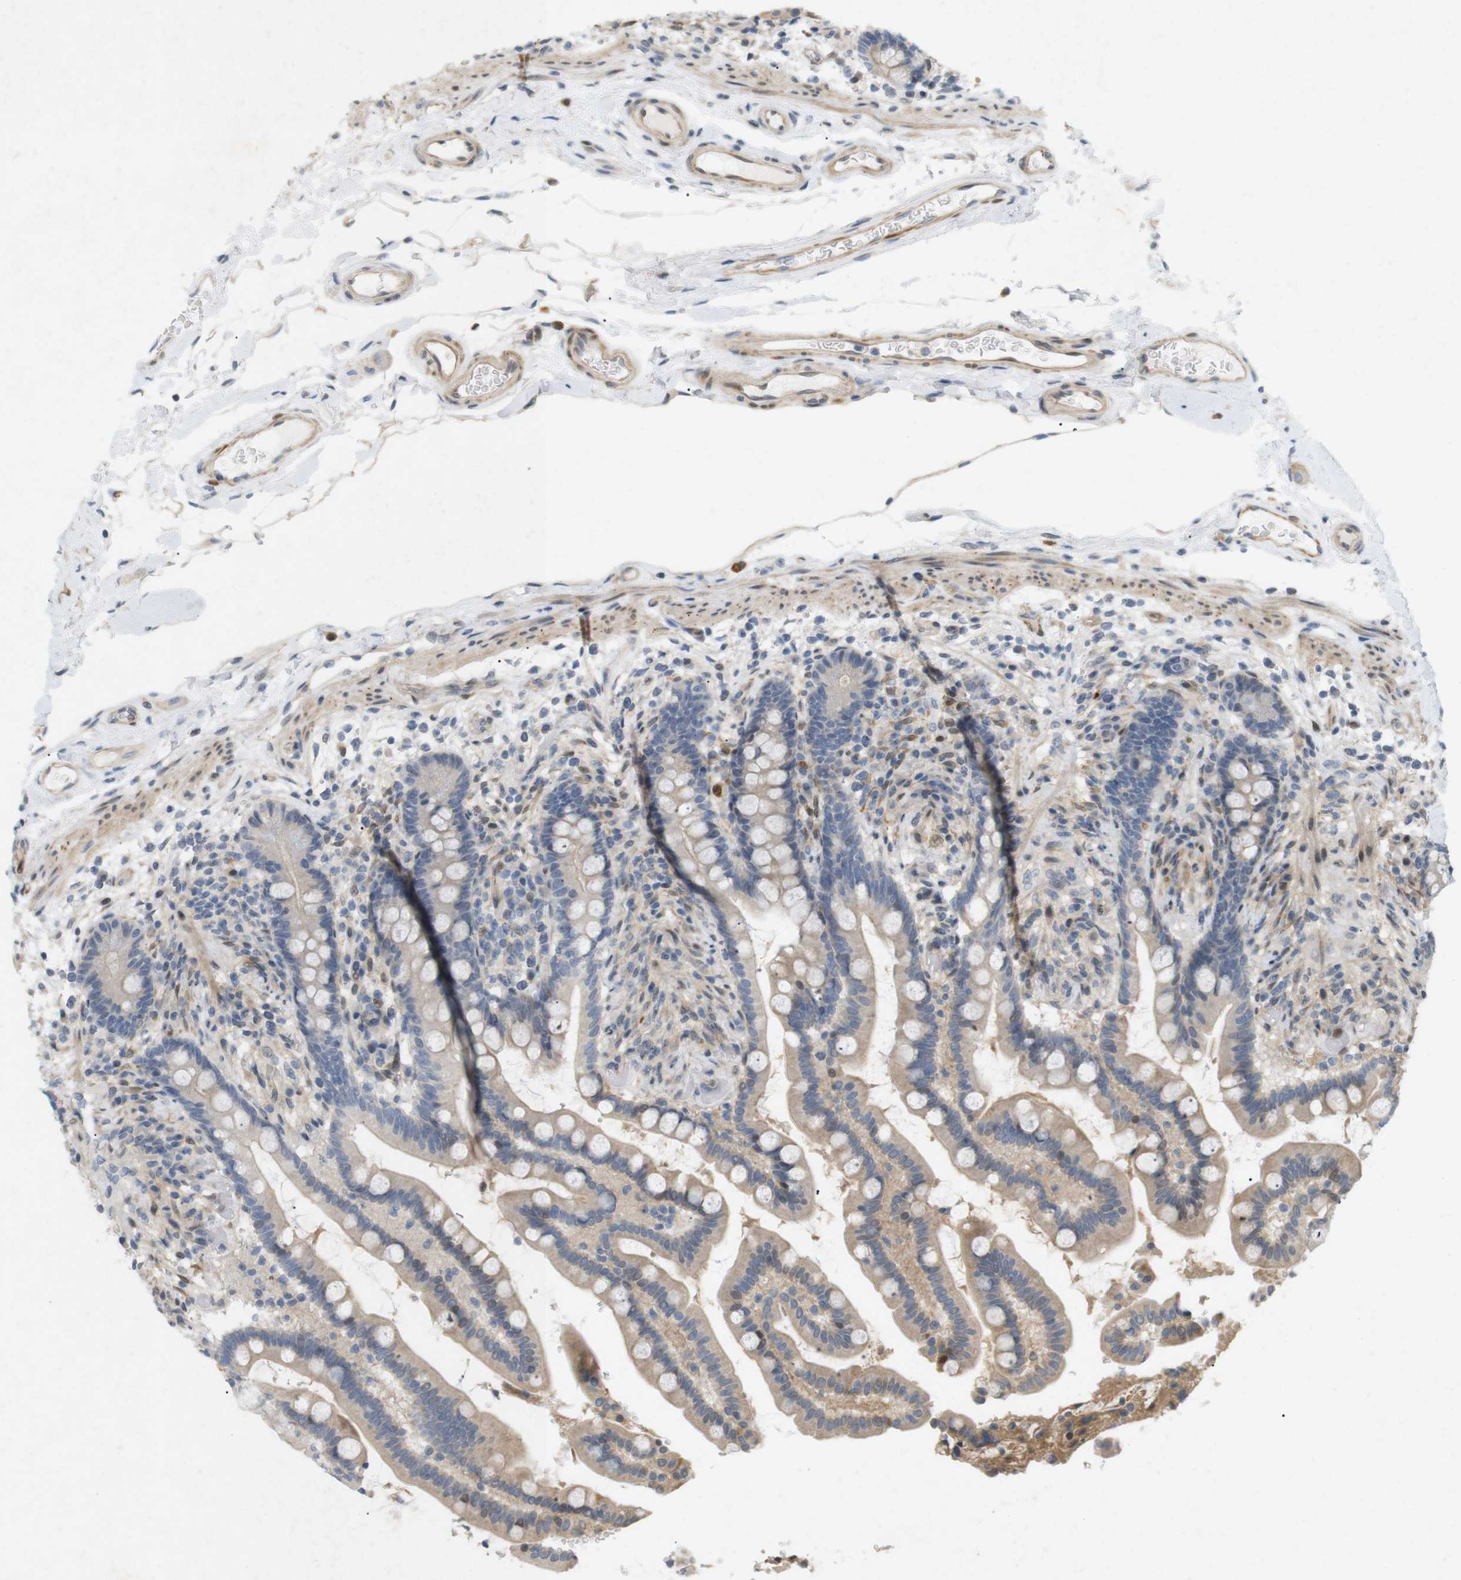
{"staining": {"intensity": "moderate", "quantity": ">75%", "location": "cytoplasmic/membranous"}, "tissue": "colon", "cell_type": "Endothelial cells", "image_type": "normal", "snomed": [{"axis": "morphology", "description": "Normal tissue, NOS"}, {"axis": "topography", "description": "Colon"}], "caption": "Unremarkable colon reveals moderate cytoplasmic/membranous staining in about >75% of endothelial cells, visualized by immunohistochemistry.", "gene": "PPP1R14A", "patient": {"sex": "male", "age": 73}}